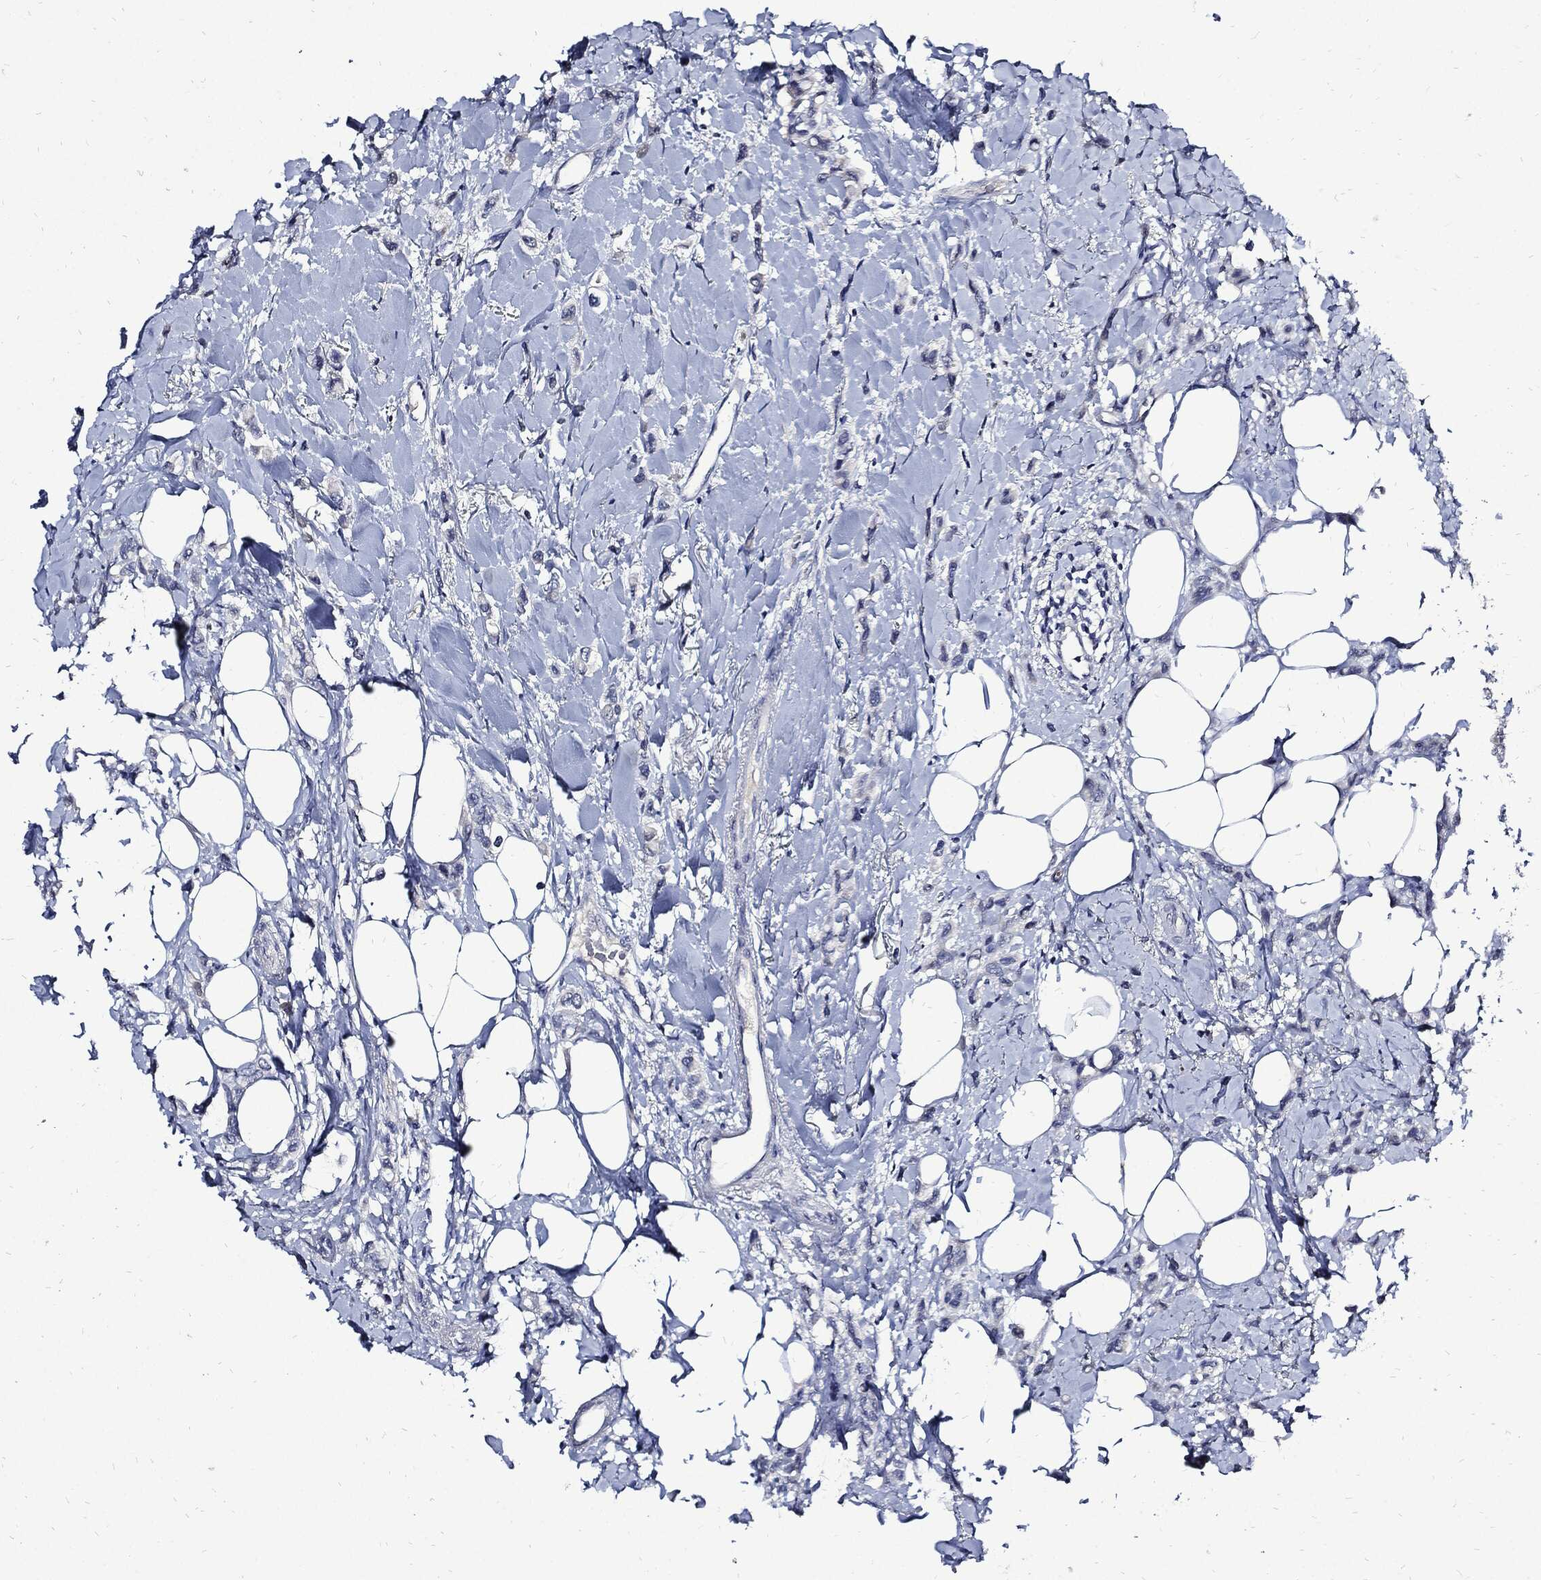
{"staining": {"intensity": "negative", "quantity": "none", "location": "none"}, "tissue": "breast cancer", "cell_type": "Tumor cells", "image_type": "cancer", "snomed": [{"axis": "morphology", "description": "Lobular carcinoma"}, {"axis": "topography", "description": "Breast"}], "caption": "This histopathology image is of lobular carcinoma (breast) stained with immunohistochemistry to label a protein in brown with the nuclei are counter-stained blue. There is no positivity in tumor cells.", "gene": "CPE", "patient": {"sex": "female", "age": 66}}